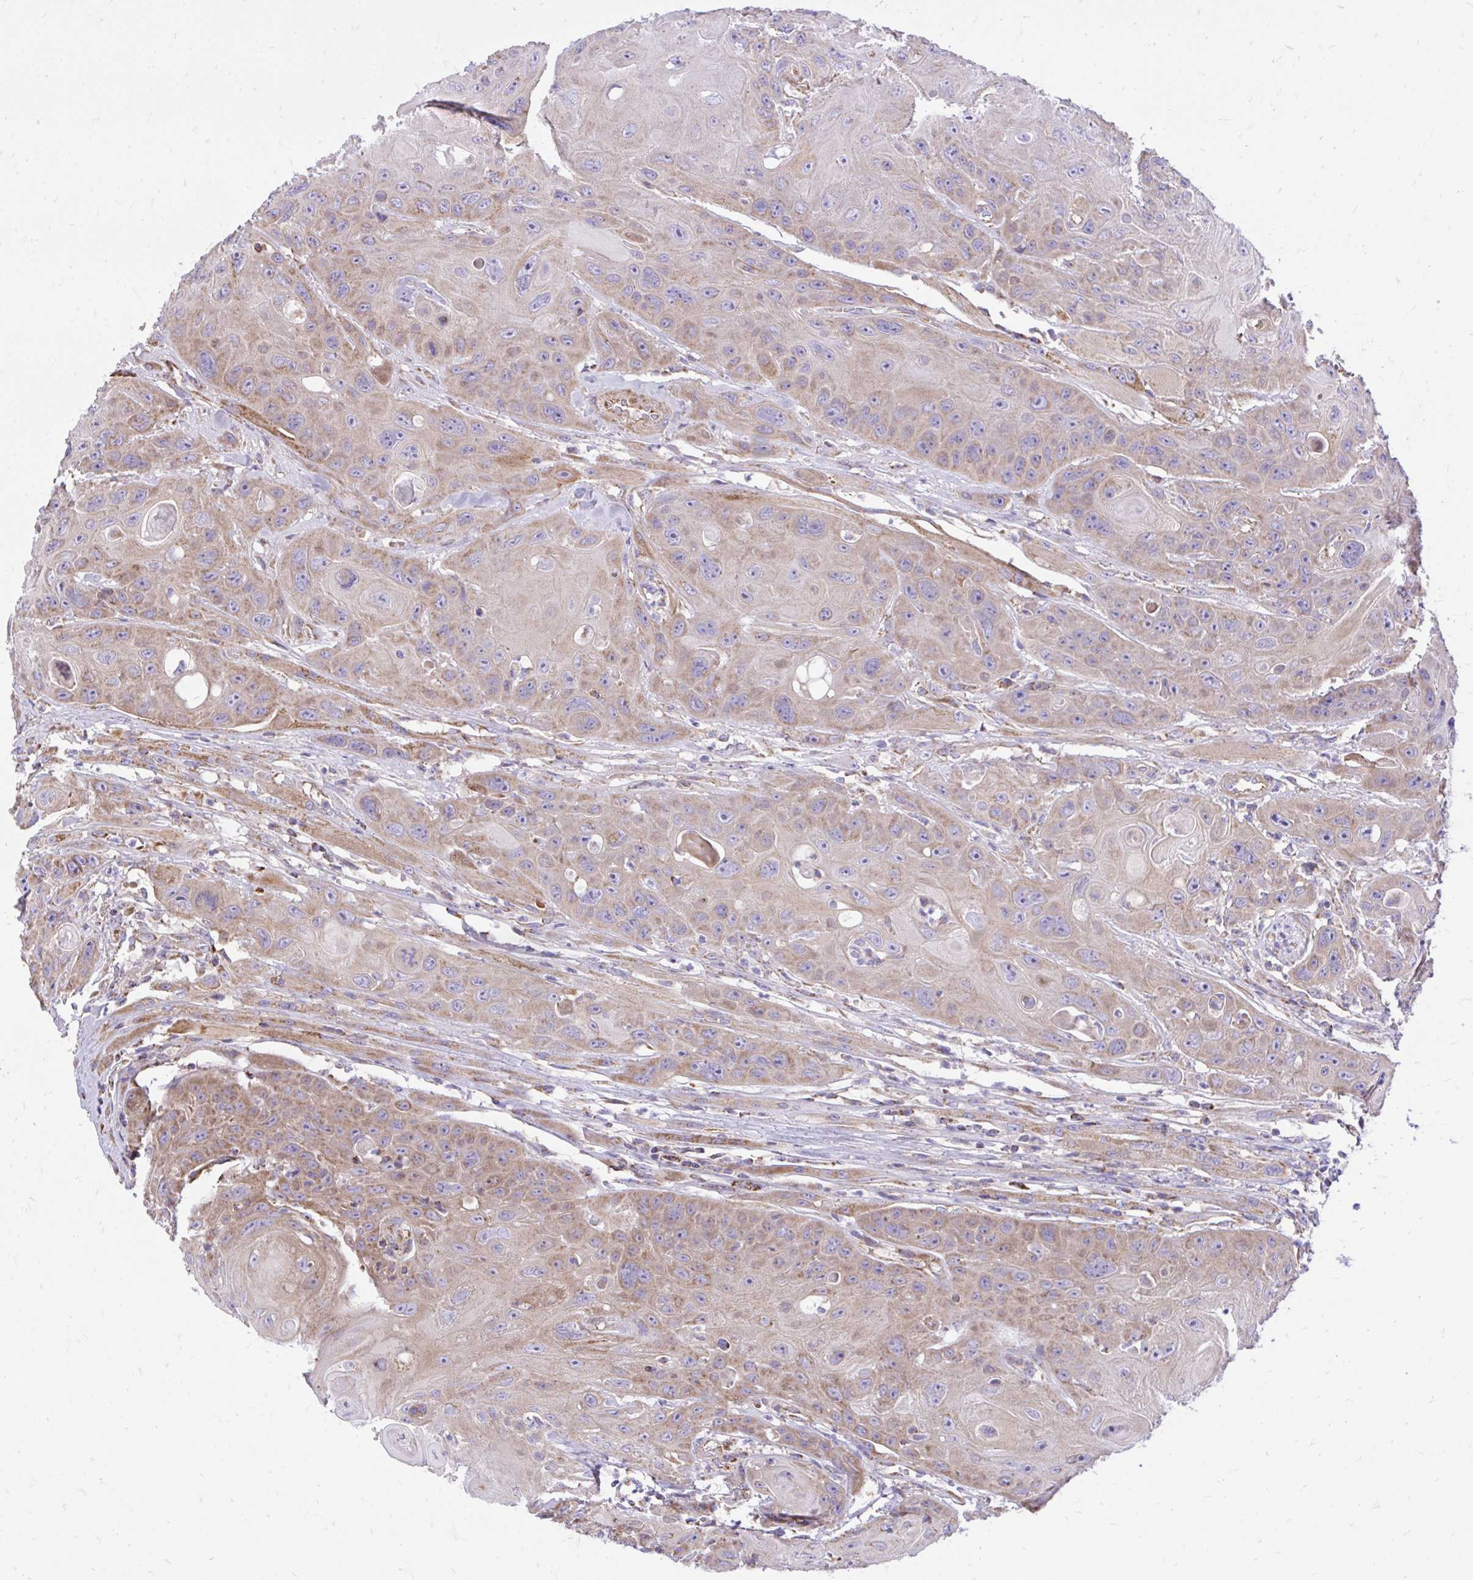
{"staining": {"intensity": "weak", "quantity": "25%-75%", "location": "cytoplasmic/membranous"}, "tissue": "head and neck cancer", "cell_type": "Tumor cells", "image_type": "cancer", "snomed": [{"axis": "morphology", "description": "Squamous cell carcinoma, NOS"}, {"axis": "topography", "description": "Head-Neck"}], "caption": "Approximately 25%-75% of tumor cells in head and neck squamous cell carcinoma demonstrate weak cytoplasmic/membranous protein positivity as visualized by brown immunohistochemical staining.", "gene": "ATP13A2", "patient": {"sex": "female", "age": 59}}